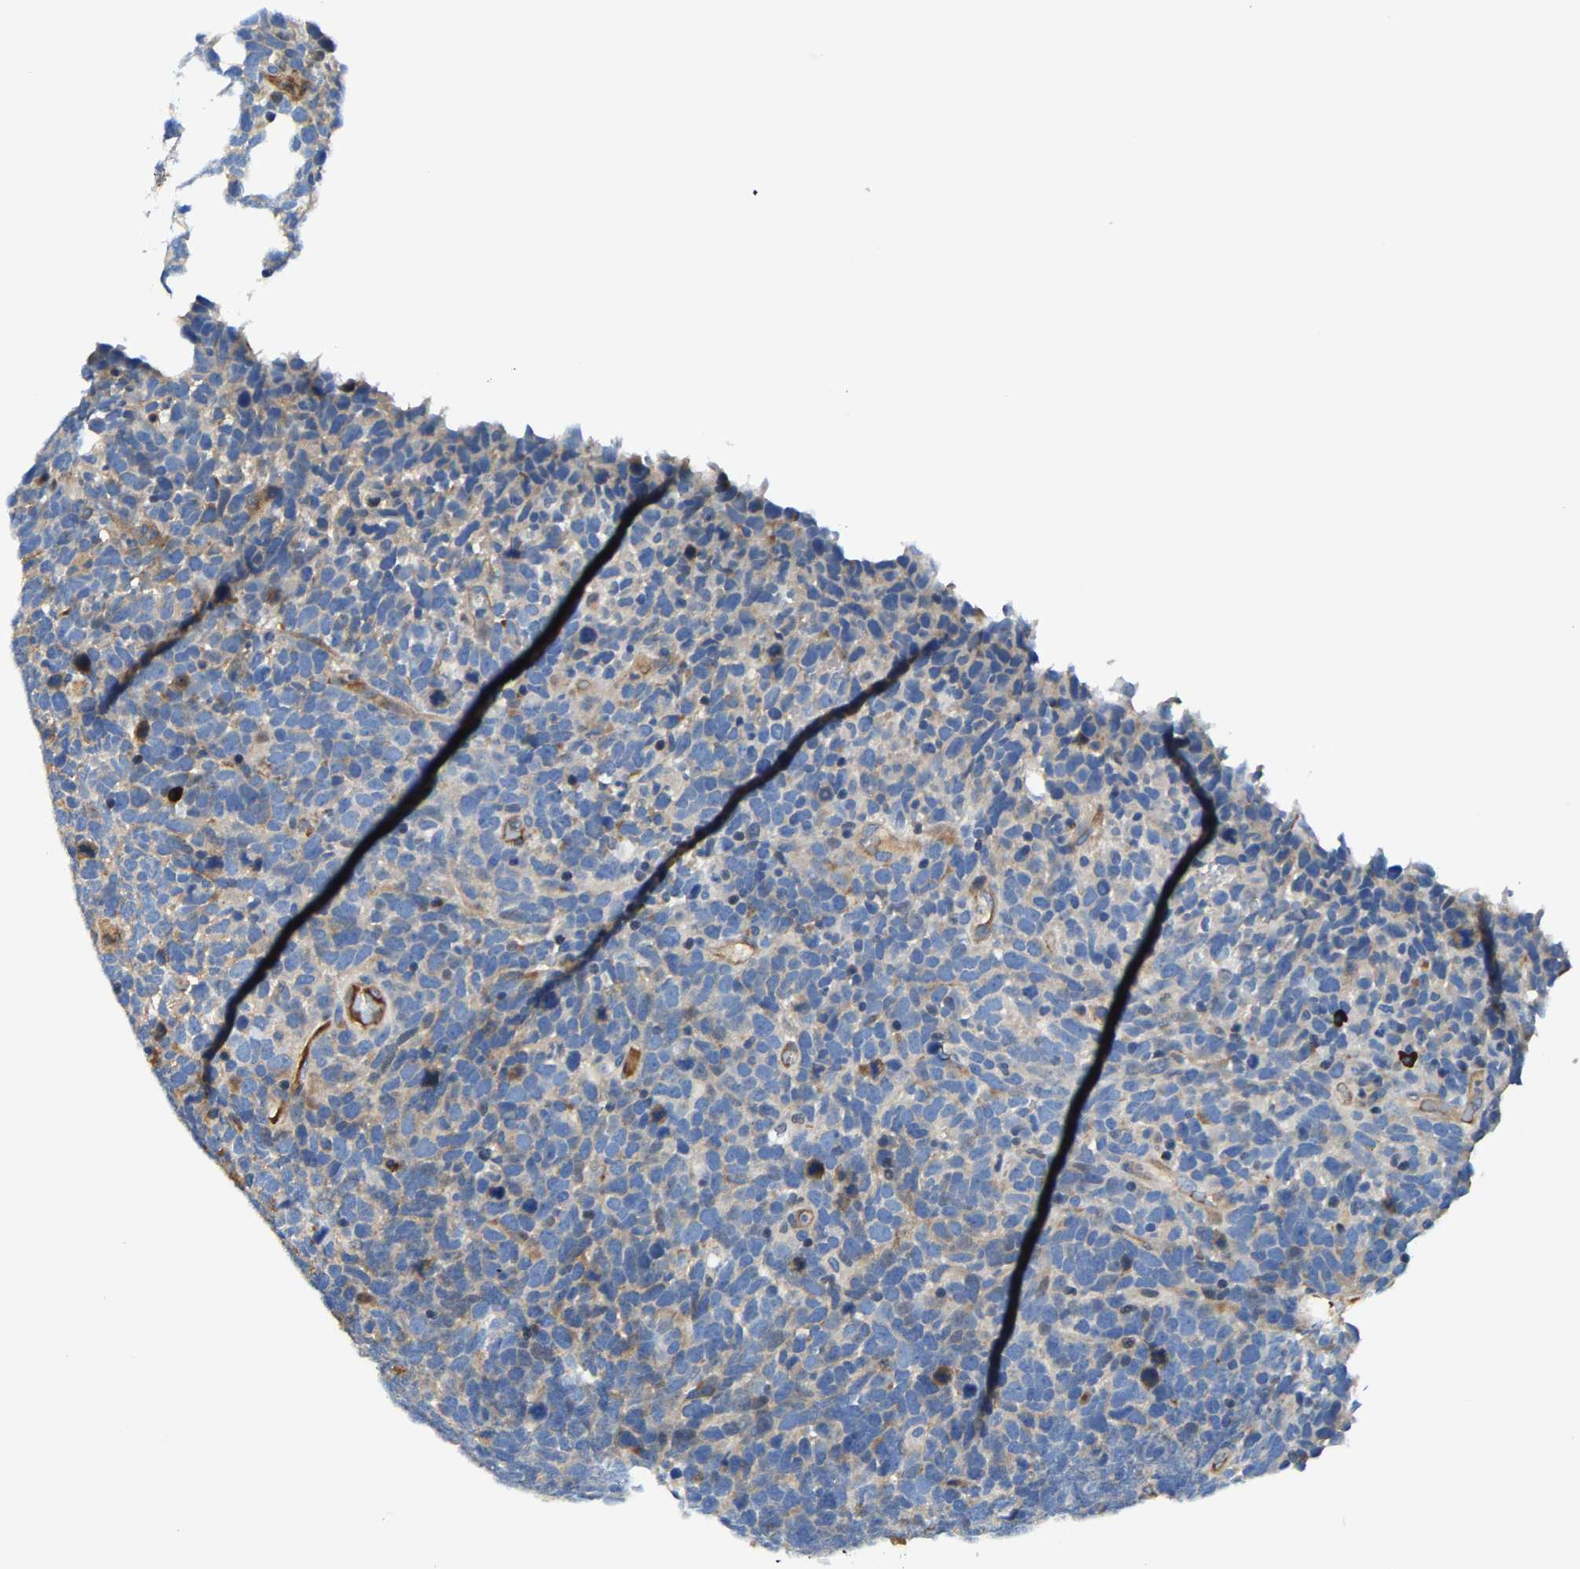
{"staining": {"intensity": "weak", "quantity": "<25%", "location": "cytoplasmic/membranous"}, "tissue": "urothelial cancer", "cell_type": "Tumor cells", "image_type": "cancer", "snomed": [{"axis": "morphology", "description": "Urothelial carcinoma, High grade"}, {"axis": "topography", "description": "Urinary bladder"}], "caption": "High-grade urothelial carcinoma was stained to show a protein in brown. There is no significant expression in tumor cells.", "gene": "DPP7", "patient": {"sex": "female", "age": 82}}